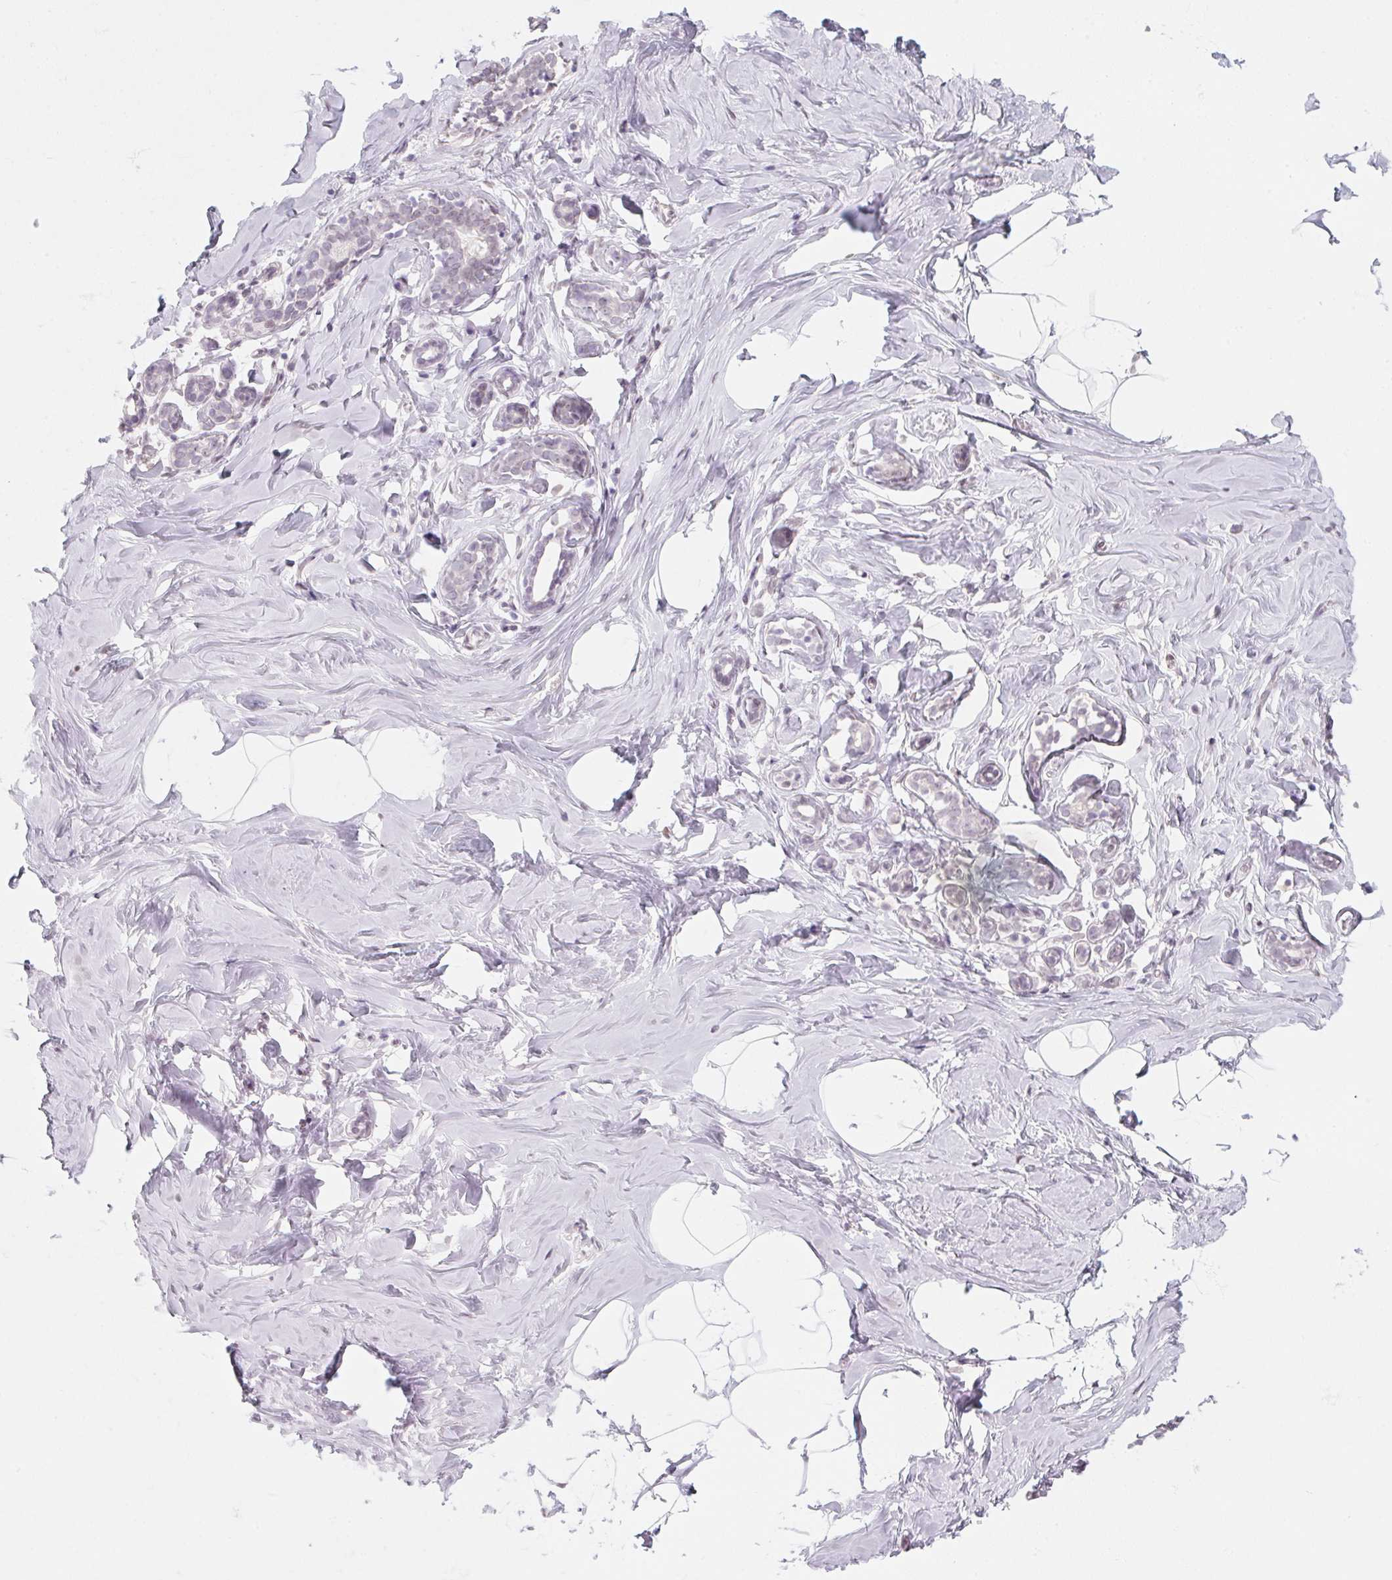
{"staining": {"intensity": "negative", "quantity": "none", "location": "none"}, "tissue": "breast", "cell_type": "Adipocytes", "image_type": "normal", "snomed": [{"axis": "morphology", "description": "Normal tissue, NOS"}, {"axis": "topography", "description": "Breast"}], "caption": "The micrograph shows no significant positivity in adipocytes of breast. Nuclei are stained in blue.", "gene": "KCNQ2", "patient": {"sex": "female", "age": 32}}